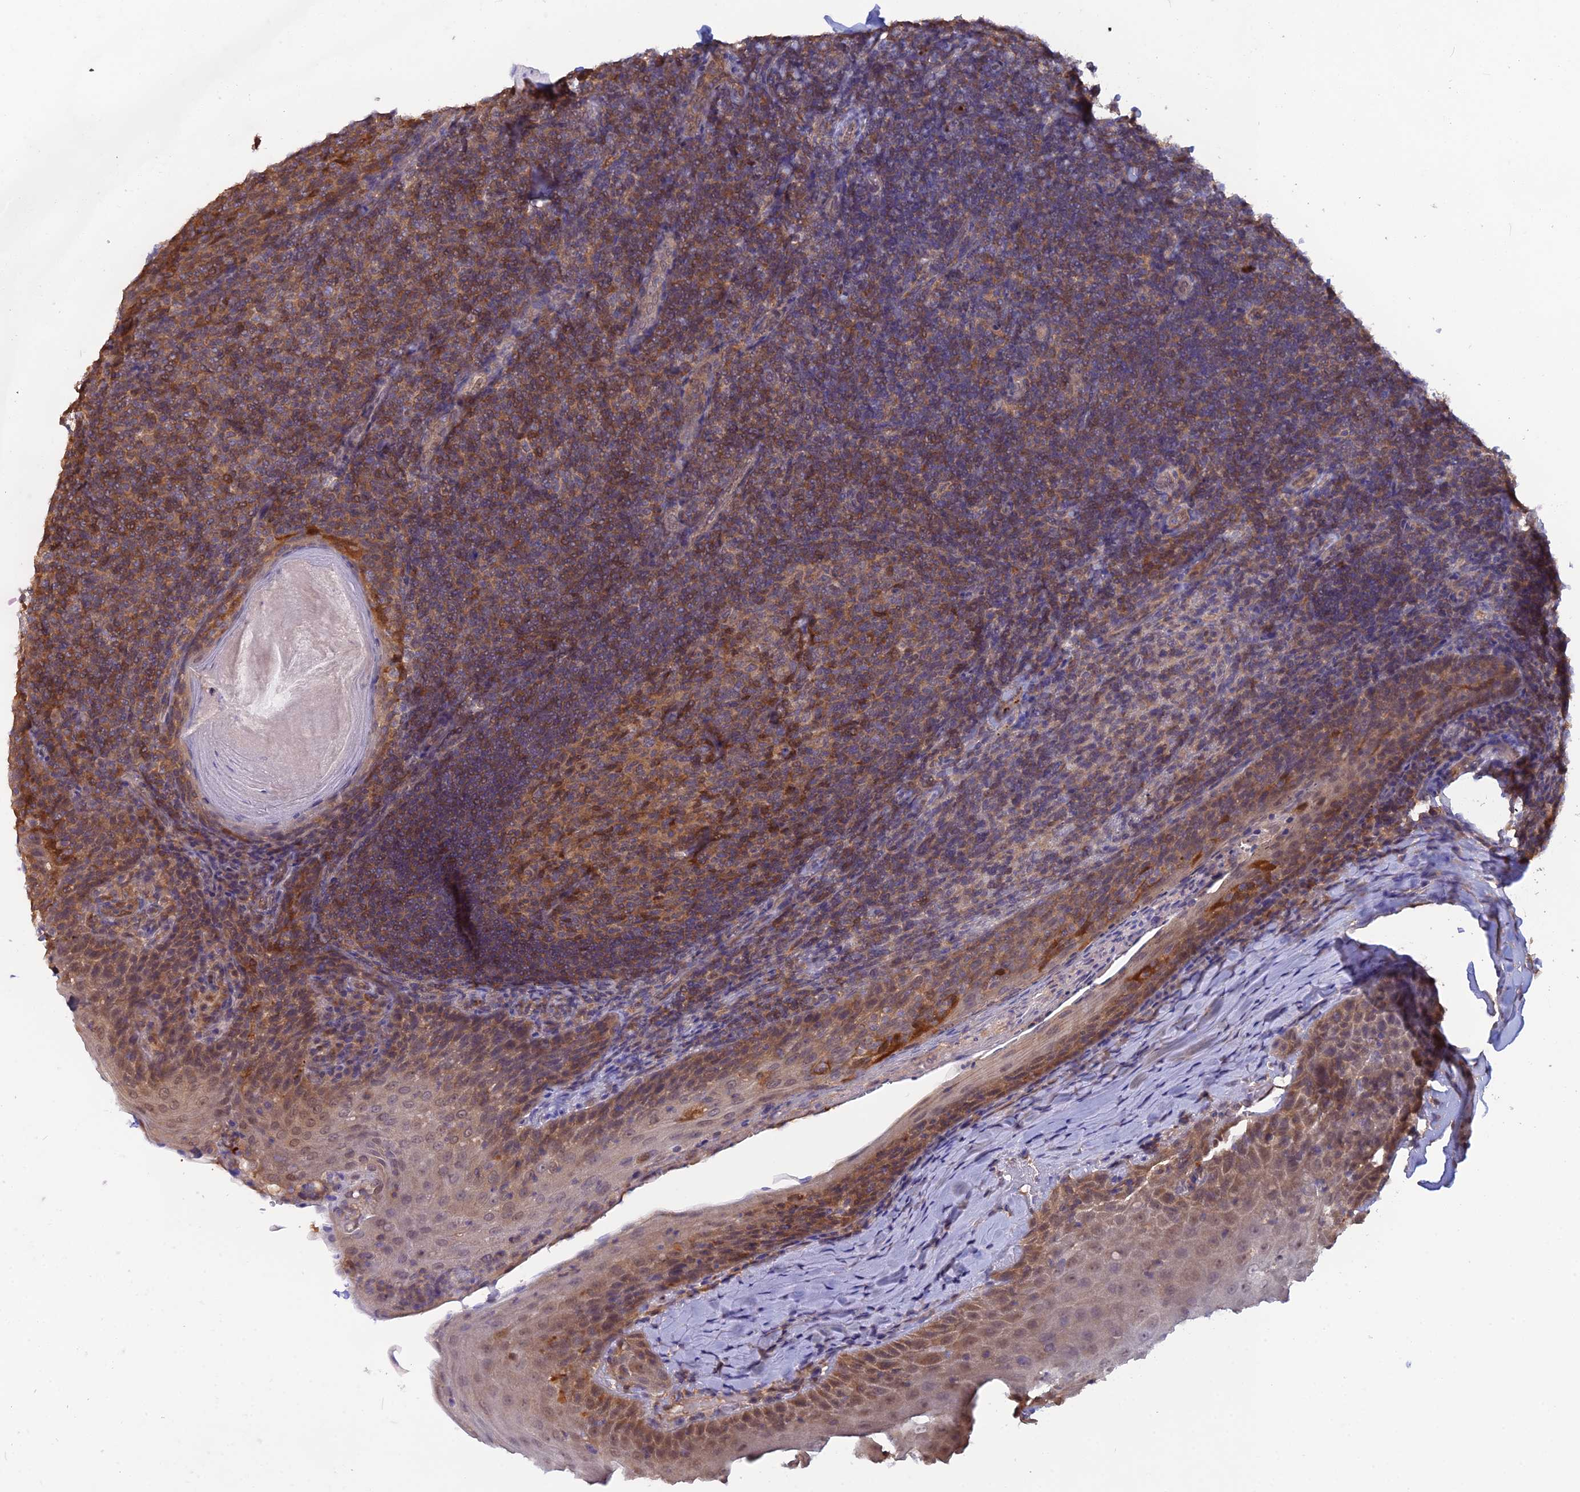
{"staining": {"intensity": "moderate", "quantity": "25%-75%", "location": "cytoplasmic/membranous,nuclear"}, "tissue": "tonsil", "cell_type": "Germinal center cells", "image_type": "normal", "snomed": [{"axis": "morphology", "description": "Normal tissue, NOS"}, {"axis": "topography", "description": "Tonsil"}], "caption": "This image exhibits immunohistochemistry staining of unremarkable human tonsil, with medium moderate cytoplasmic/membranous,nuclear staining in approximately 25%-75% of germinal center cells.", "gene": "HINT1", "patient": {"sex": "female", "age": 10}}